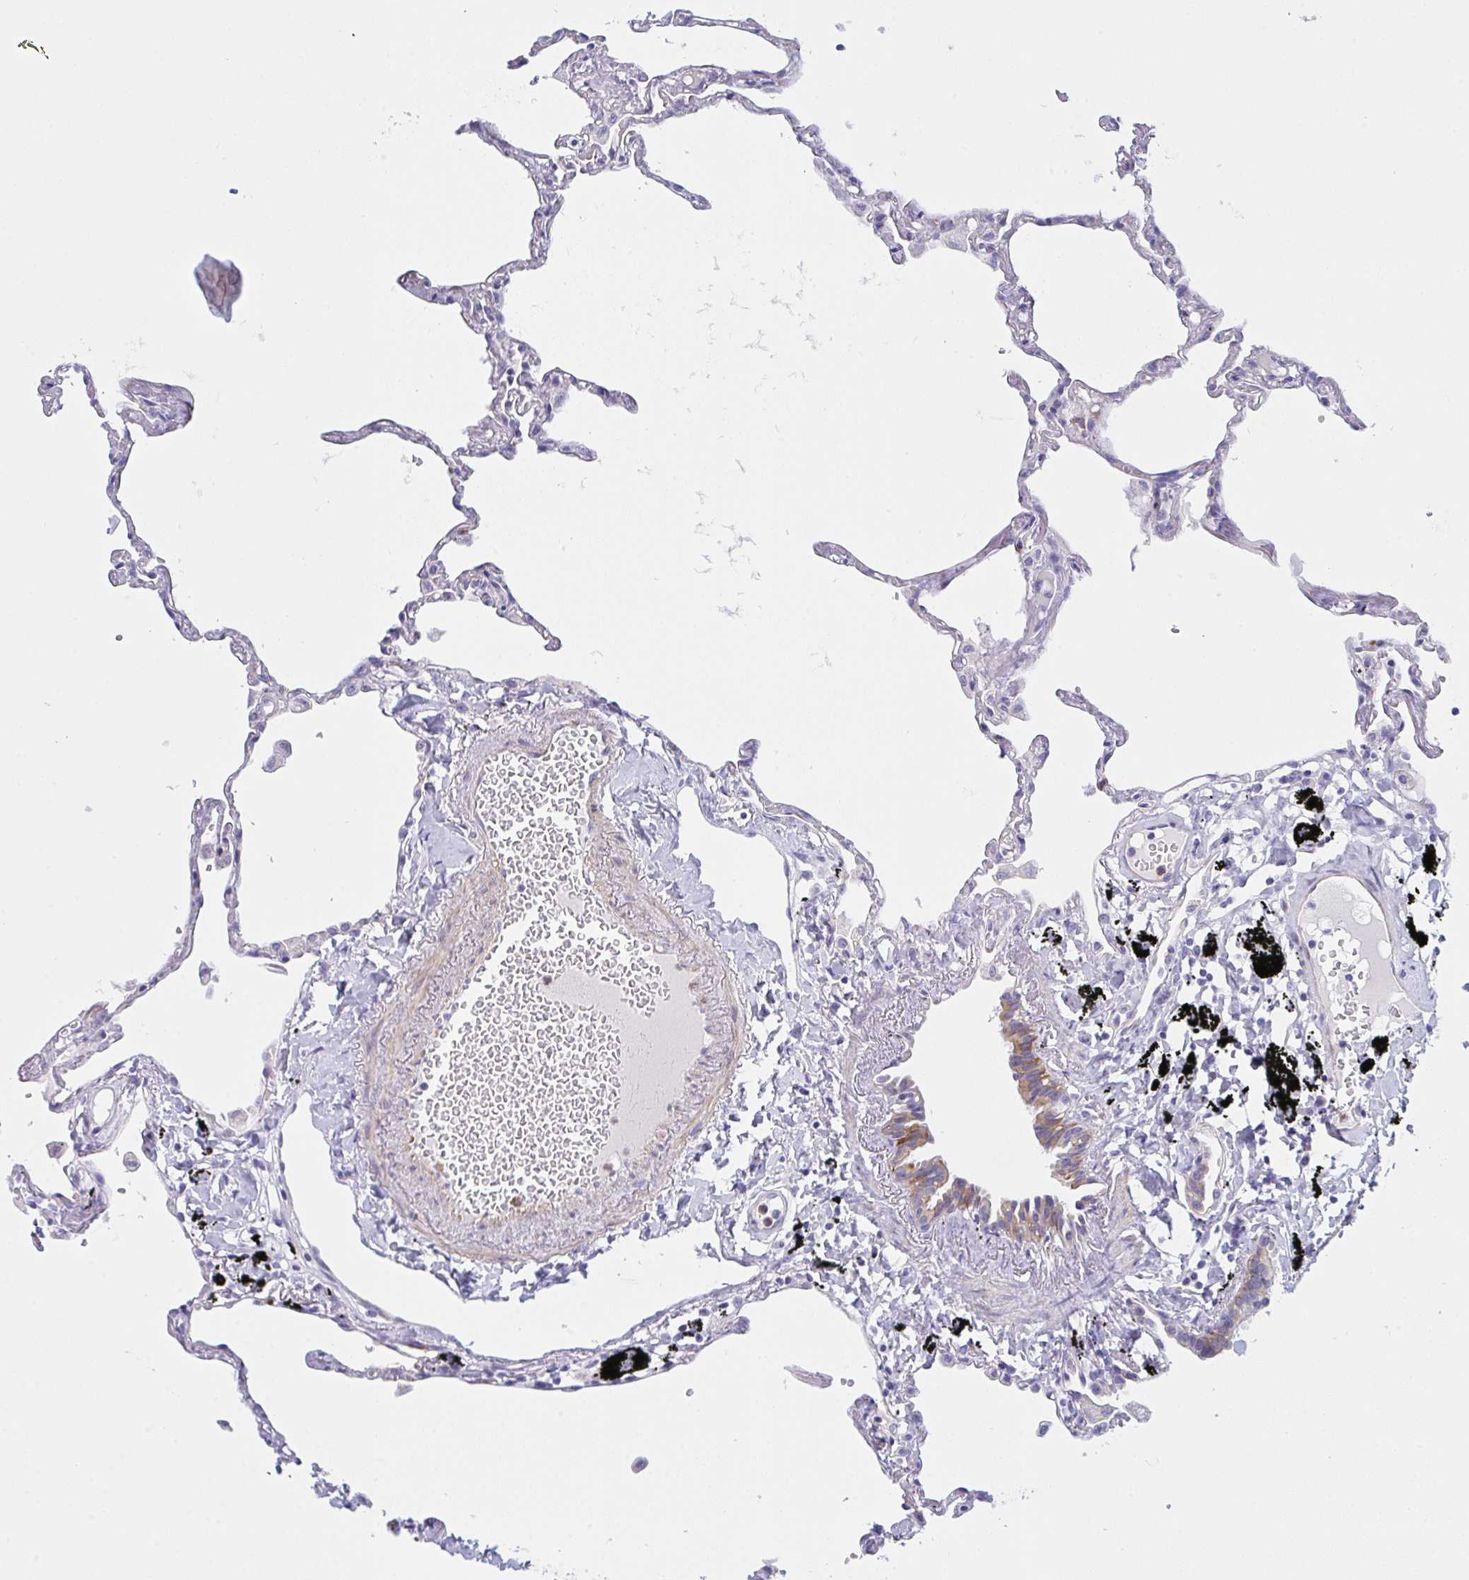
{"staining": {"intensity": "negative", "quantity": "none", "location": "none"}, "tissue": "lung", "cell_type": "Alveolar cells", "image_type": "normal", "snomed": [{"axis": "morphology", "description": "Normal tissue, NOS"}, {"axis": "topography", "description": "Lung"}], "caption": "IHC photomicrograph of normal lung: lung stained with DAB reveals no significant protein expression in alveolar cells.", "gene": "CEP170B", "patient": {"sex": "female", "age": 67}}